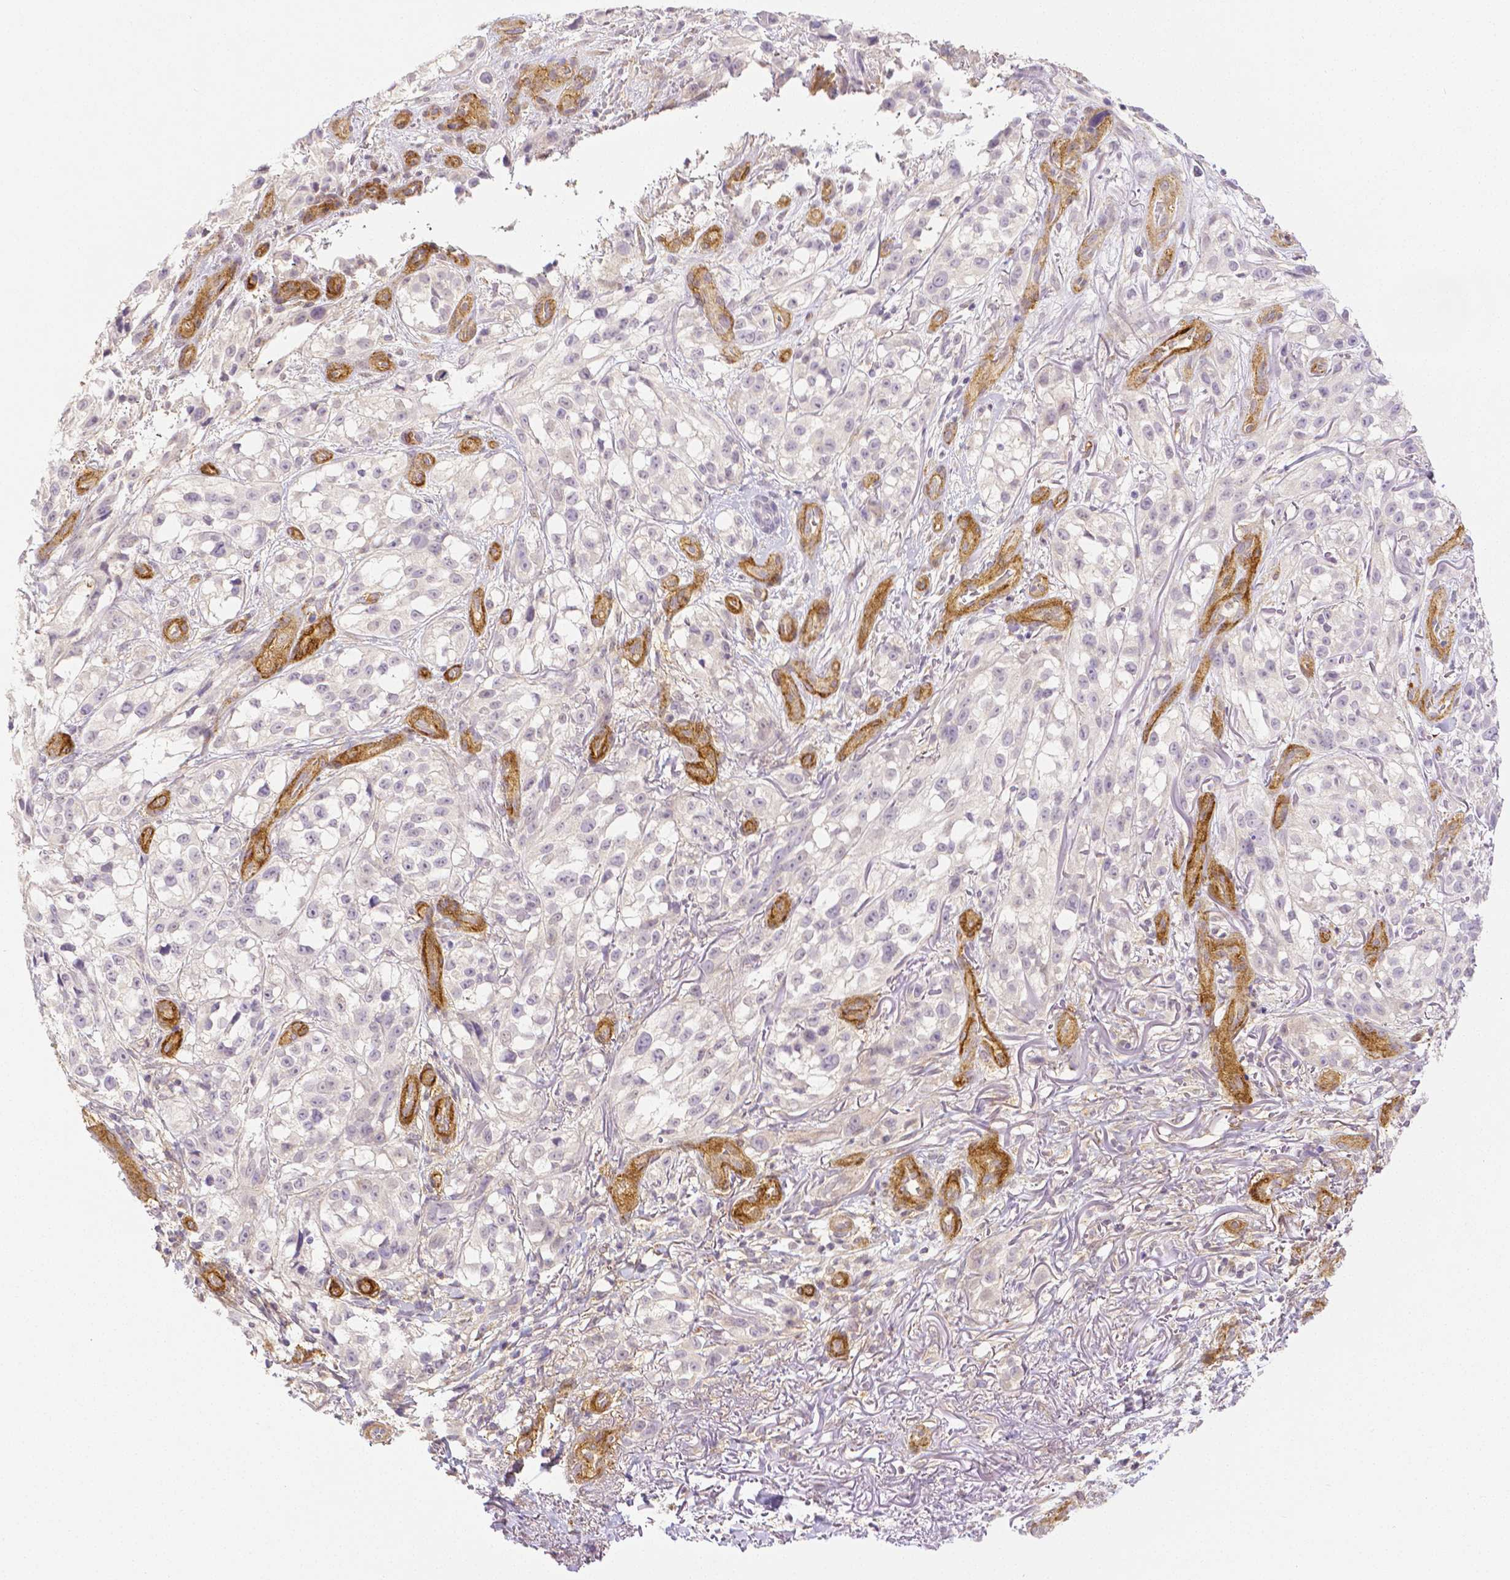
{"staining": {"intensity": "negative", "quantity": "none", "location": "none"}, "tissue": "melanoma", "cell_type": "Tumor cells", "image_type": "cancer", "snomed": [{"axis": "morphology", "description": "Malignant melanoma, NOS"}, {"axis": "topography", "description": "Skin"}], "caption": "Malignant melanoma was stained to show a protein in brown. There is no significant positivity in tumor cells. (DAB immunohistochemistry with hematoxylin counter stain).", "gene": "THY1", "patient": {"sex": "female", "age": 85}}